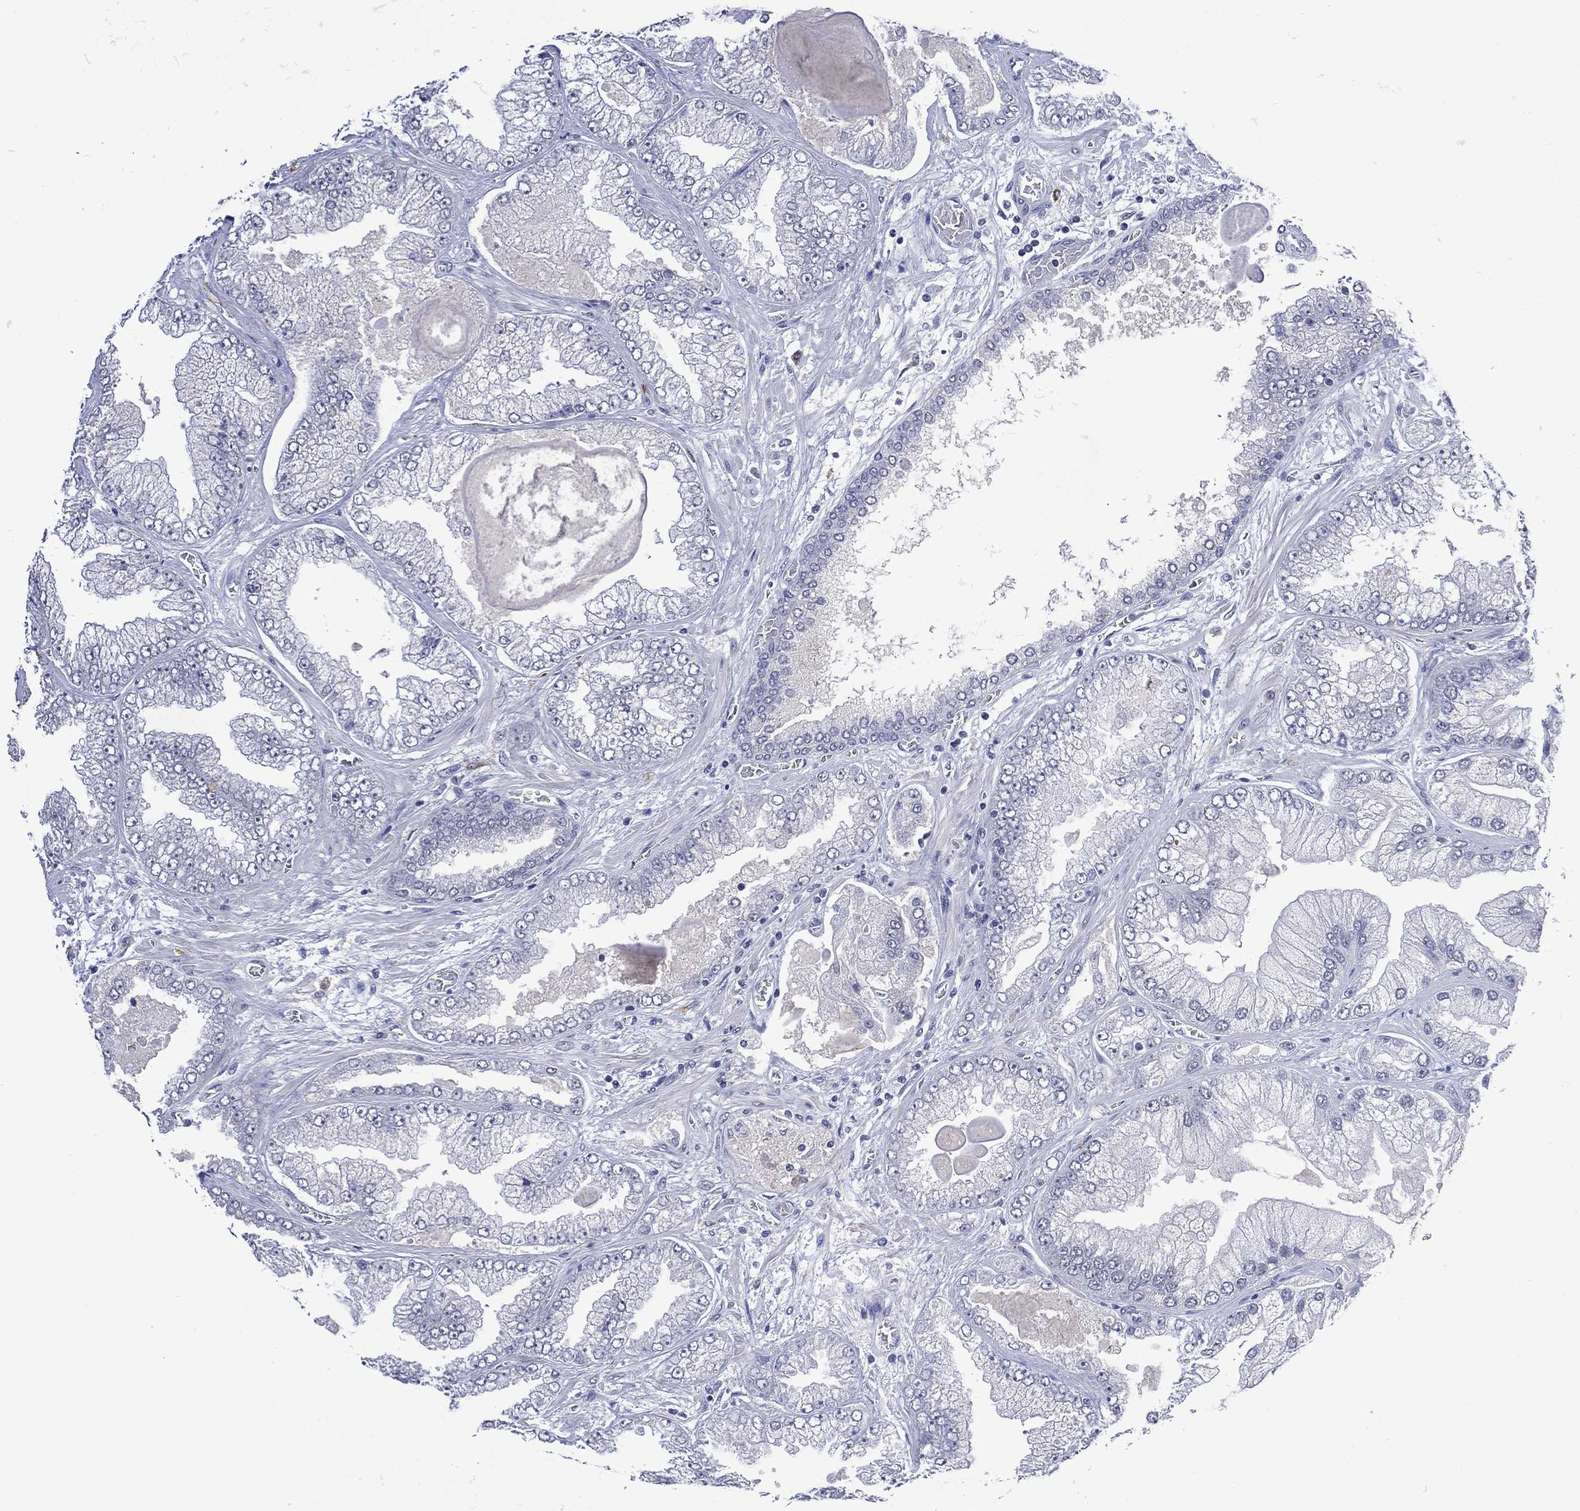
{"staining": {"intensity": "negative", "quantity": "none", "location": "none"}, "tissue": "prostate cancer", "cell_type": "Tumor cells", "image_type": "cancer", "snomed": [{"axis": "morphology", "description": "Adenocarcinoma, Low grade"}, {"axis": "topography", "description": "Prostate"}], "caption": "A photomicrograph of human low-grade adenocarcinoma (prostate) is negative for staining in tumor cells.", "gene": "ASB10", "patient": {"sex": "male", "age": 57}}